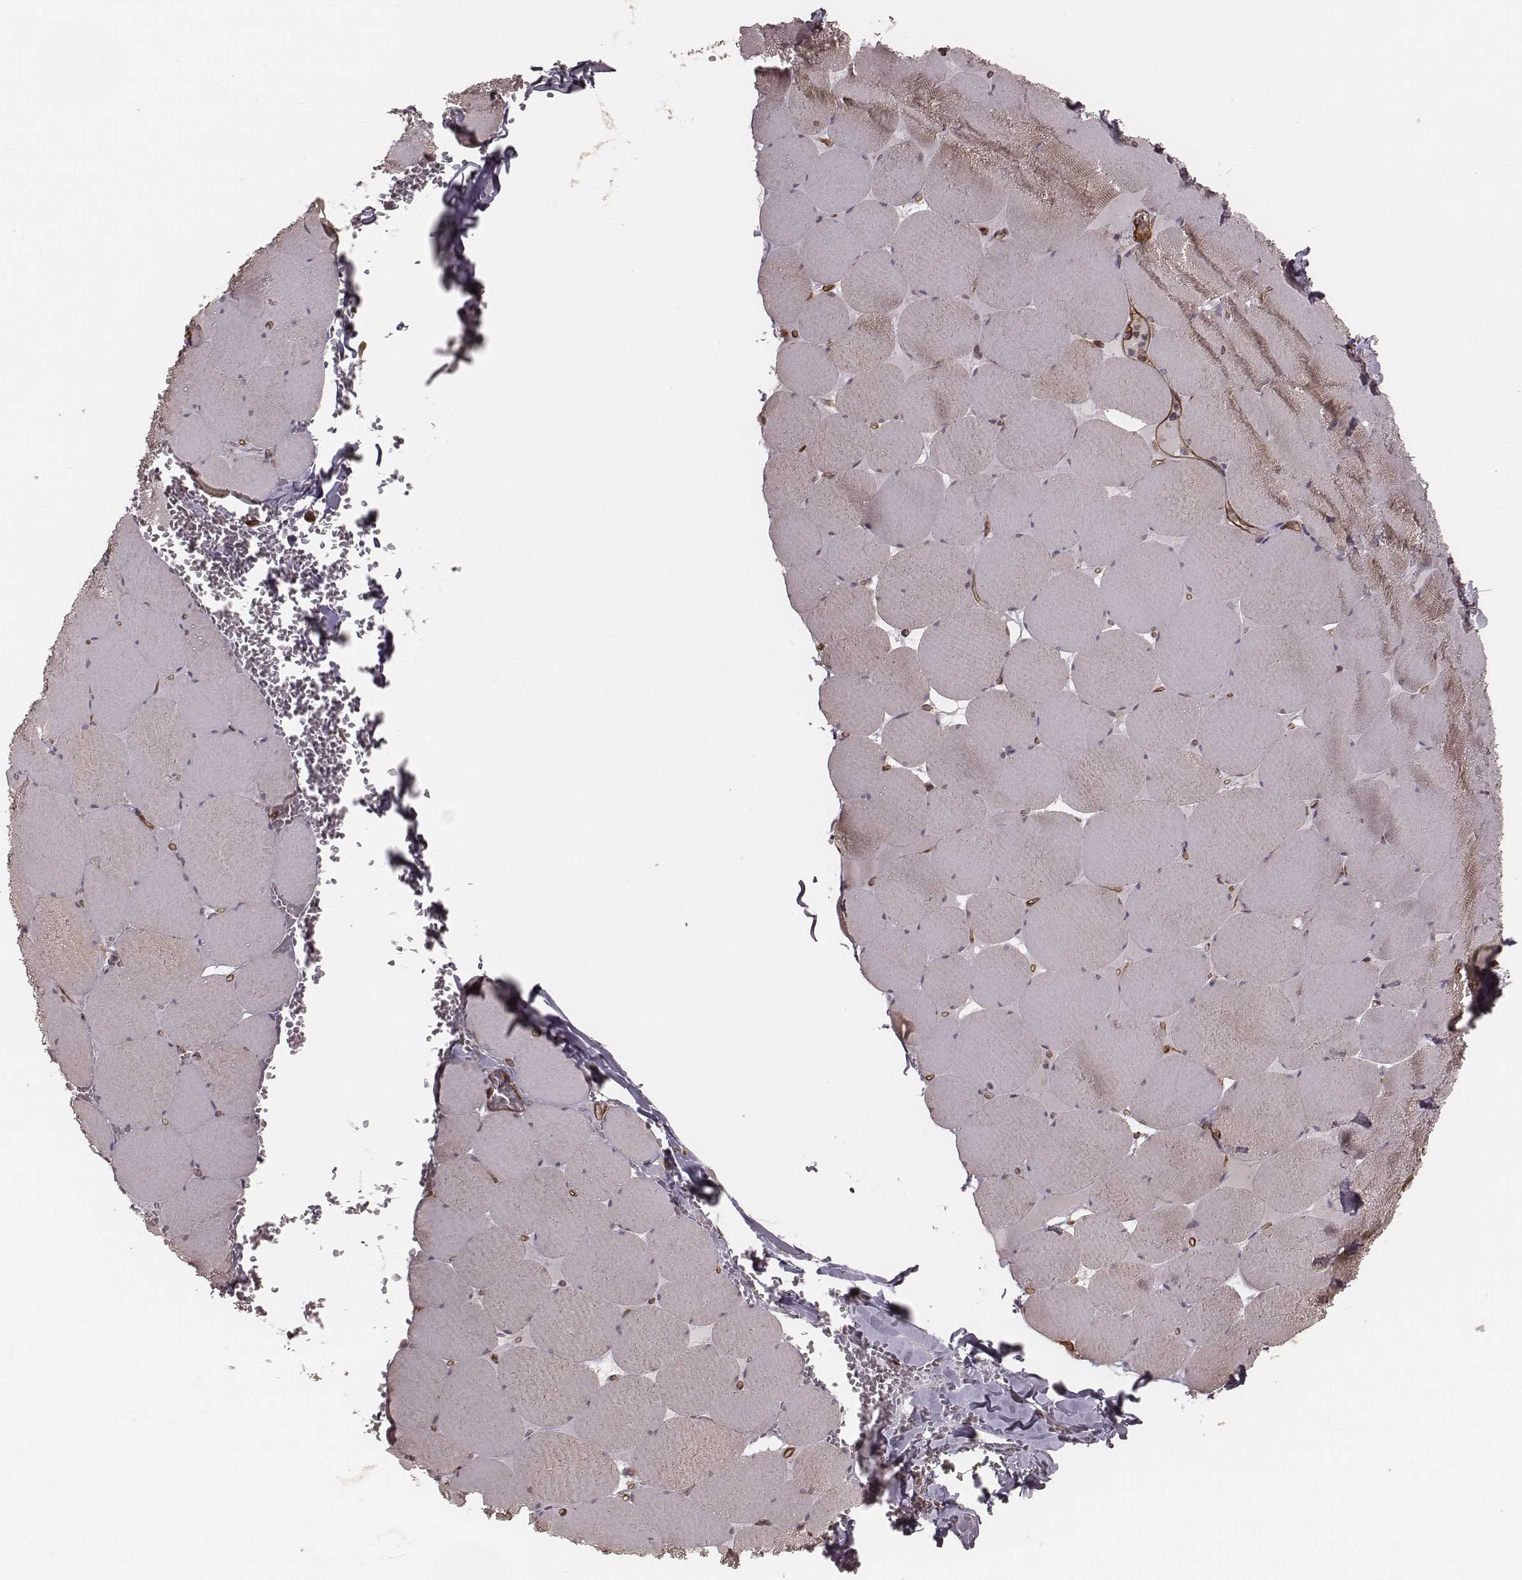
{"staining": {"intensity": "moderate", "quantity": "25%-75%", "location": "cytoplasmic/membranous"}, "tissue": "skeletal muscle", "cell_type": "Myocytes", "image_type": "normal", "snomed": [{"axis": "morphology", "description": "Normal tissue, NOS"}, {"axis": "morphology", "description": "Malignant melanoma, Metastatic site"}, {"axis": "topography", "description": "Skeletal muscle"}], "caption": "DAB immunohistochemical staining of normal skeletal muscle exhibits moderate cytoplasmic/membranous protein positivity in approximately 25%-75% of myocytes. The staining is performed using DAB (3,3'-diaminobenzidine) brown chromogen to label protein expression. The nuclei are counter-stained blue using hematoxylin.", "gene": "PALMD", "patient": {"sex": "male", "age": 50}}